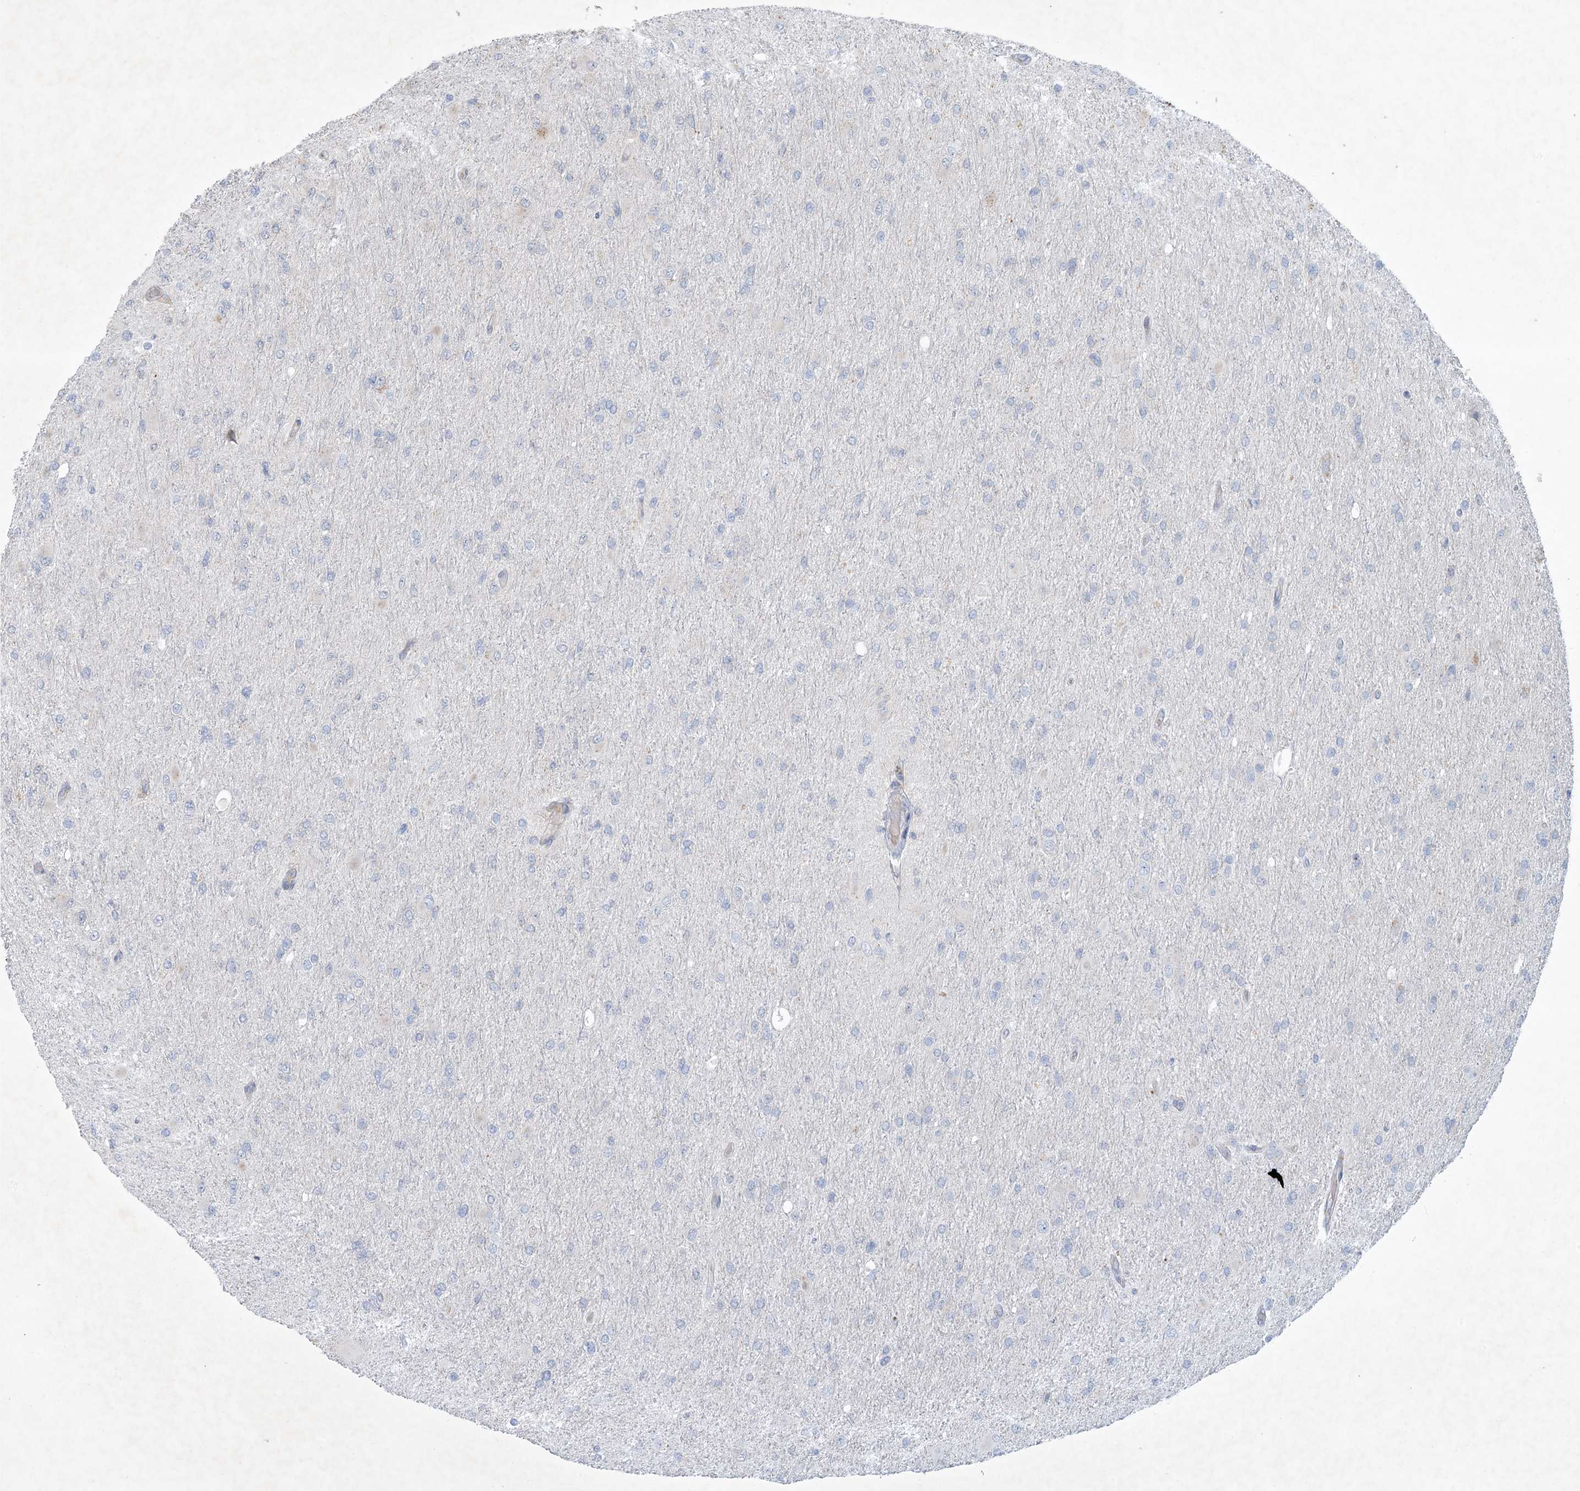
{"staining": {"intensity": "negative", "quantity": "none", "location": "none"}, "tissue": "glioma", "cell_type": "Tumor cells", "image_type": "cancer", "snomed": [{"axis": "morphology", "description": "Glioma, malignant, High grade"}, {"axis": "topography", "description": "Cerebral cortex"}], "caption": "DAB (3,3'-diaminobenzidine) immunohistochemical staining of human high-grade glioma (malignant) shows no significant staining in tumor cells.", "gene": "MRPS18A", "patient": {"sex": "female", "age": 36}}